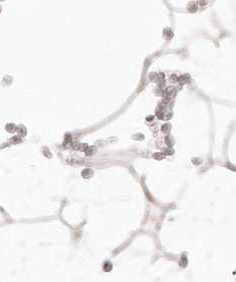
{"staining": {"intensity": "negative", "quantity": "none", "location": "none"}, "tissue": "adipose tissue", "cell_type": "Adipocytes", "image_type": "normal", "snomed": [{"axis": "morphology", "description": "Normal tissue, NOS"}, {"axis": "topography", "description": "Breast"}], "caption": "IHC photomicrograph of benign adipose tissue stained for a protein (brown), which shows no staining in adipocytes.", "gene": "RTKN", "patient": {"sex": "female", "age": 23}}